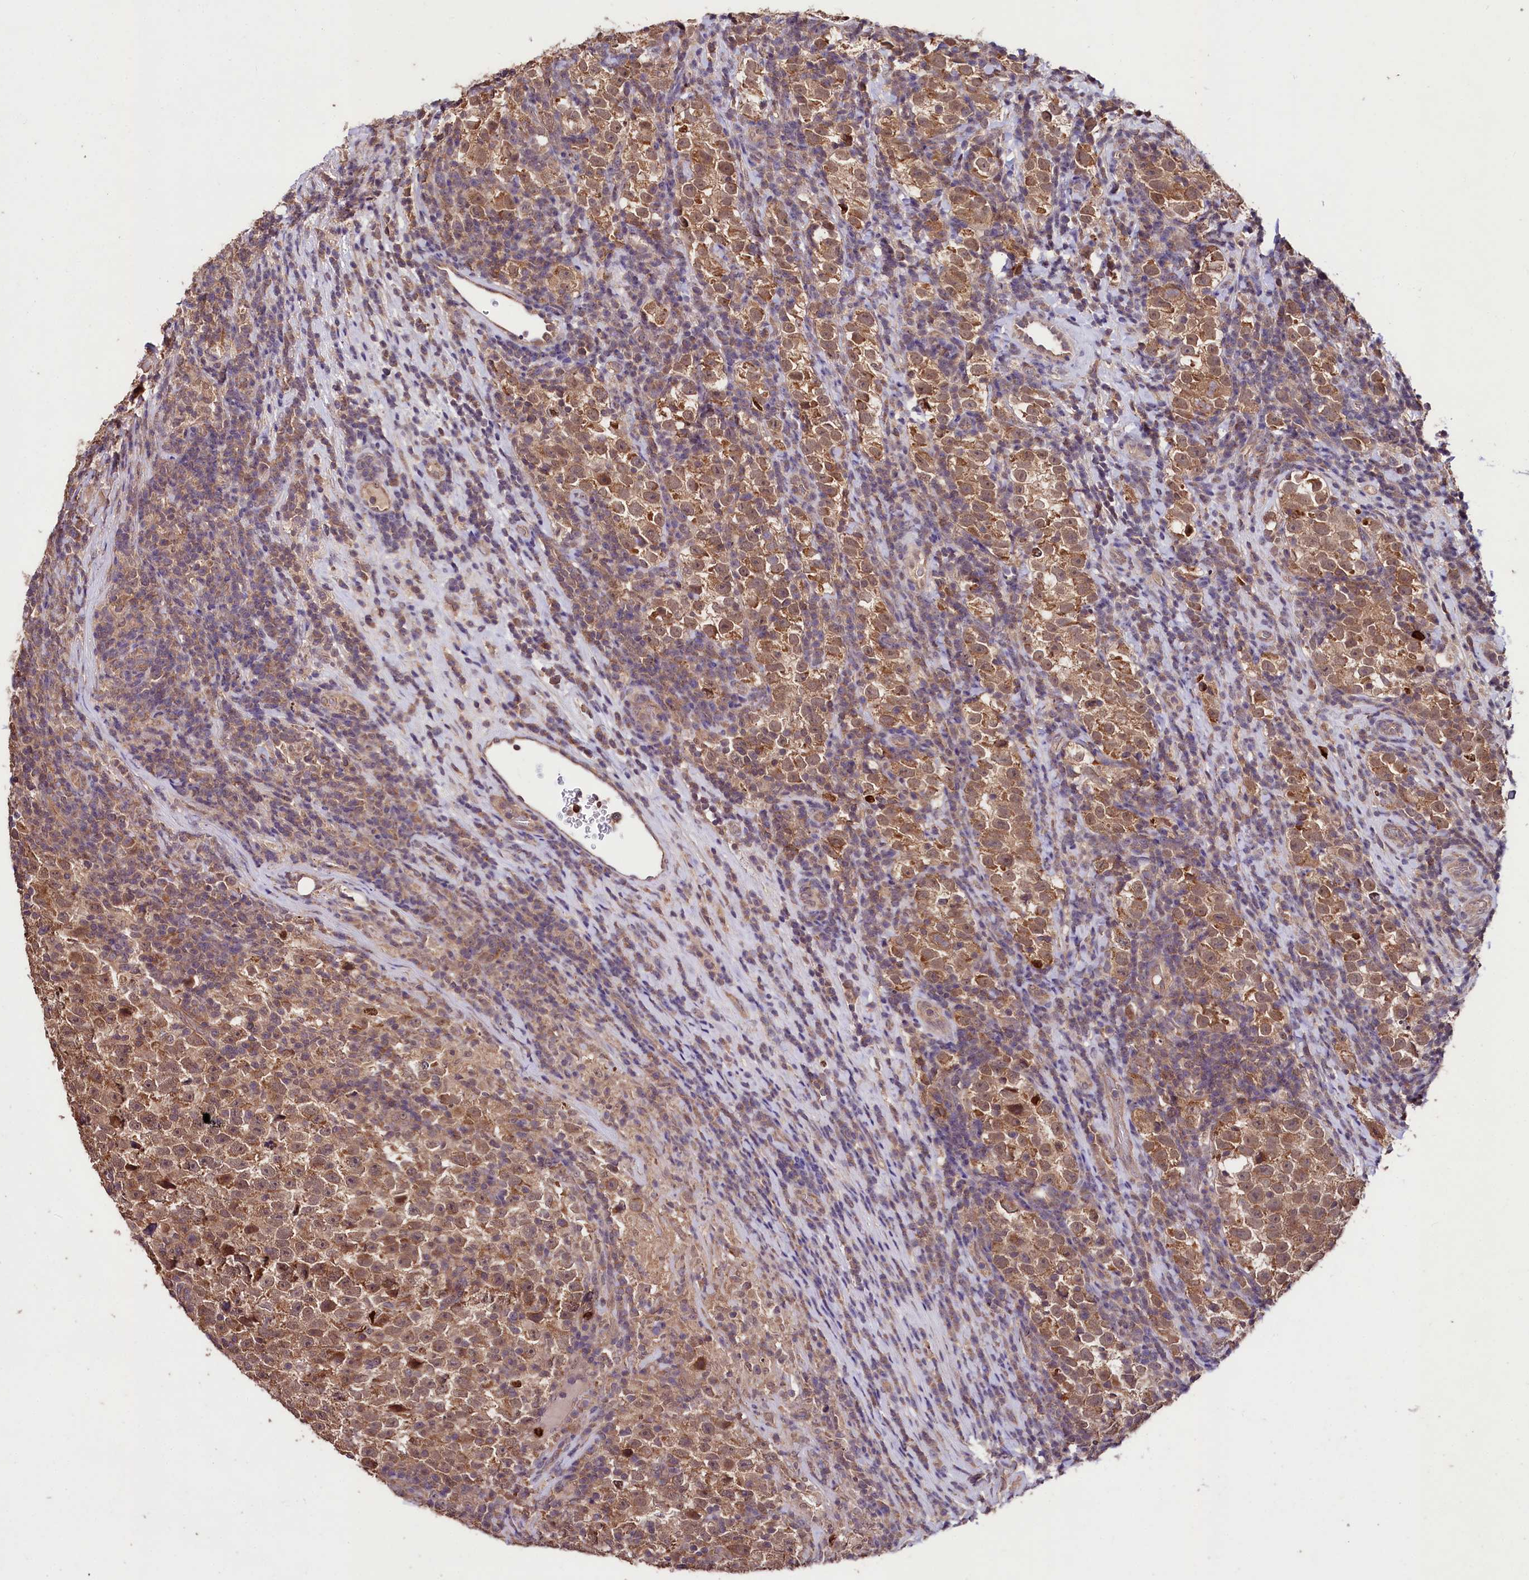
{"staining": {"intensity": "moderate", "quantity": ">75%", "location": "cytoplasmic/membranous"}, "tissue": "testis cancer", "cell_type": "Tumor cells", "image_type": "cancer", "snomed": [{"axis": "morphology", "description": "Normal tissue, NOS"}, {"axis": "morphology", "description": "Seminoma, NOS"}, {"axis": "topography", "description": "Testis"}], "caption": "Immunohistochemistry histopathology image of neoplastic tissue: human testis cancer stained using IHC demonstrates medium levels of moderate protein expression localized specifically in the cytoplasmic/membranous of tumor cells, appearing as a cytoplasmic/membranous brown color.", "gene": "KLRB1", "patient": {"sex": "male", "age": 43}}